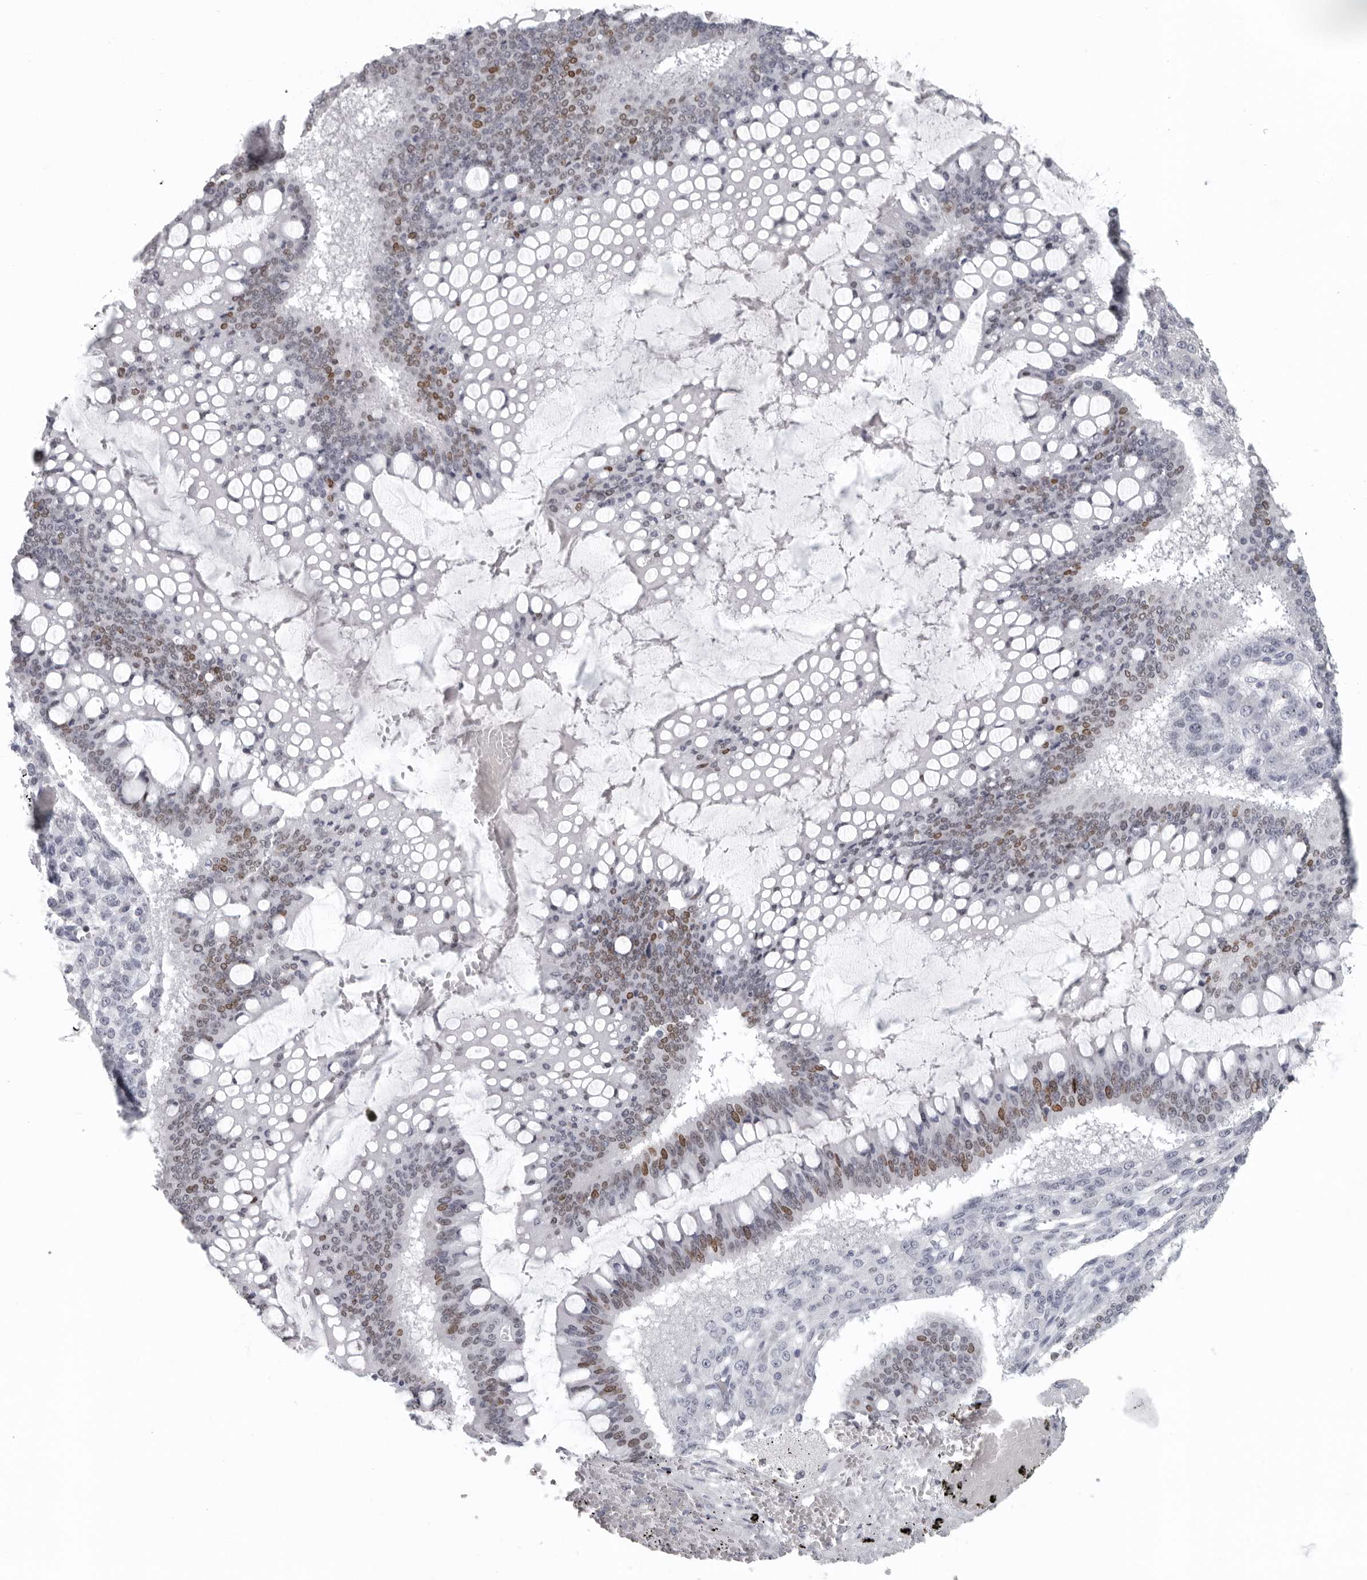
{"staining": {"intensity": "moderate", "quantity": "25%-75%", "location": "nuclear"}, "tissue": "ovarian cancer", "cell_type": "Tumor cells", "image_type": "cancer", "snomed": [{"axis": "morphology", "description": "Cystadenocarcinoma, mucinous, NOS"}, {"axis": "topography", "description": "Ovary"}], "caption": "Ovarian mucinous cystadenocarcinoma was stained to show a protein in brown. There is medium levels of moderate nuclear expression in about 25%-75% of tumor cells. (IHC, brightfield microscopy, high magnification).", "gene": "SATB2", "patient": {"sex": "female", "age": 73}}